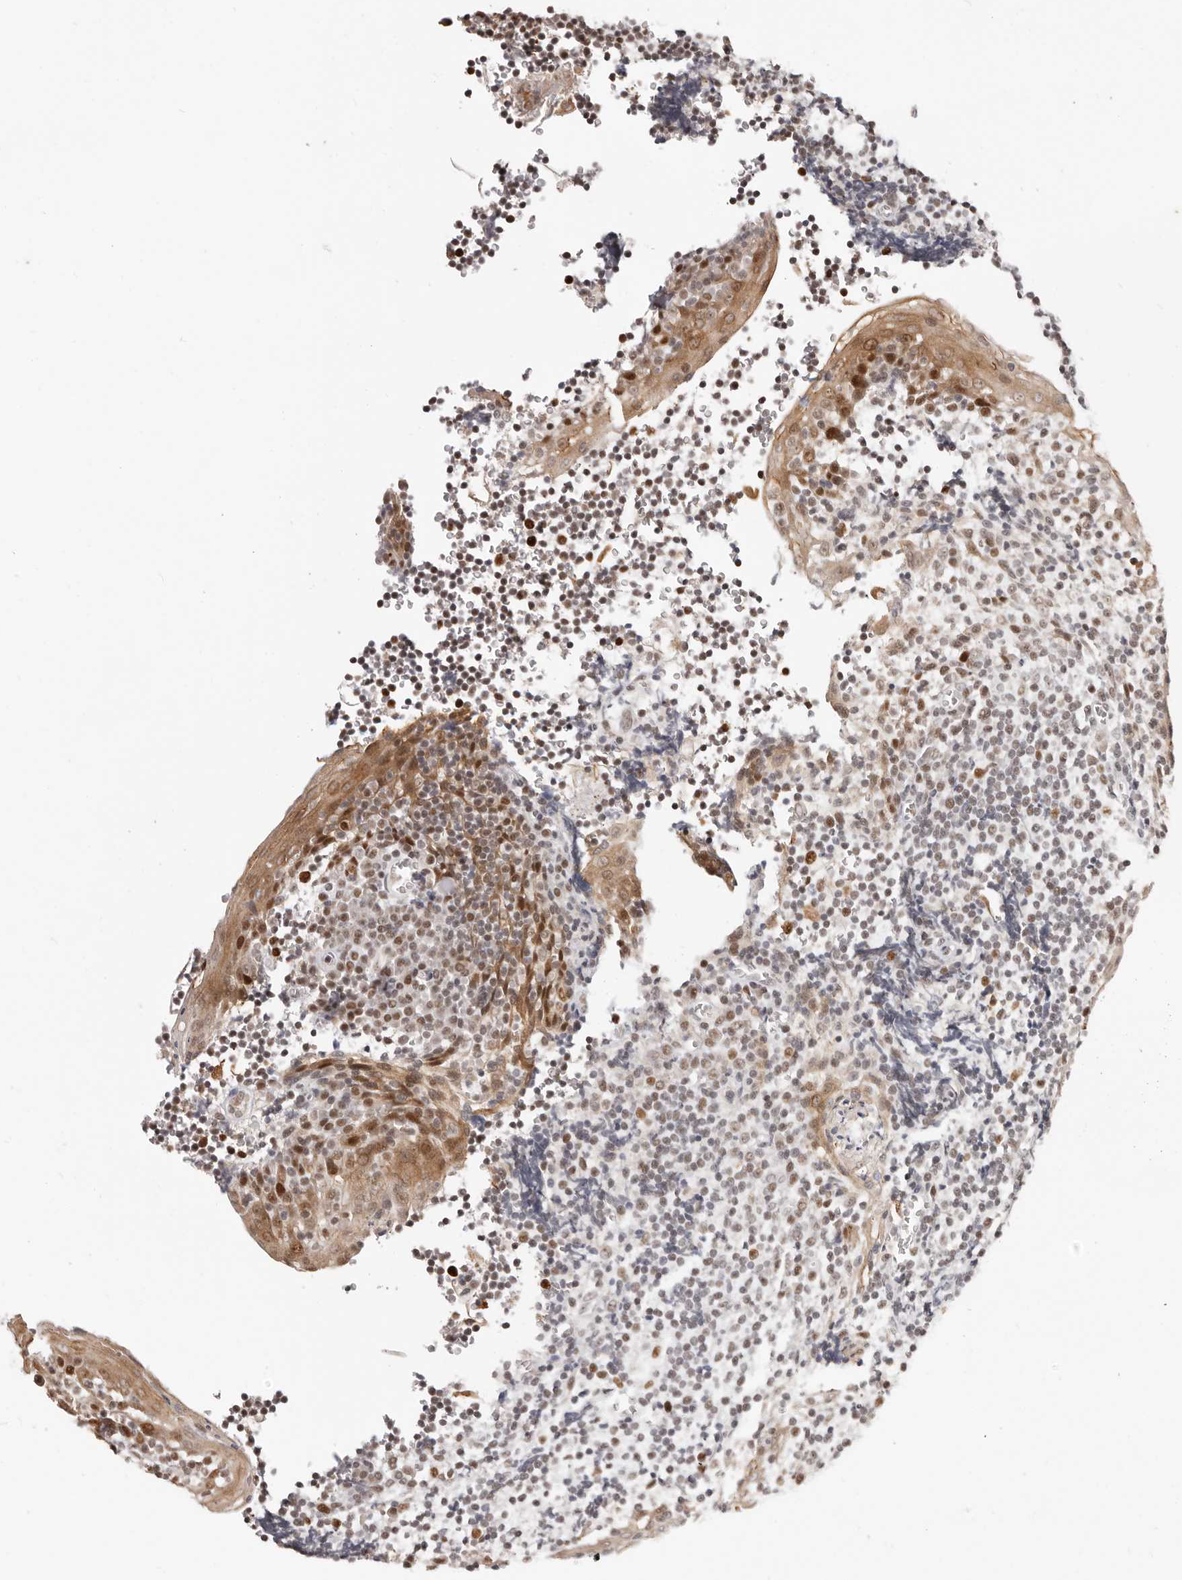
{"staining": {"intensity": "moderate", "quantity": ">75%", "location": "nuclear"}, "tissue": "tonsil", "cell_type": "Germinal center cells", "image_type": "normal", "snomed": [{"axis": "morphology", "description": "Normal tissue, NOS"}, {"axis": "topography", "description": "Tonsil"}], "caption": "About >75% of germinal center cells in normal tonsil show moderate nuclear protein positivity as visualized by brown immunohistochemical staining.", "gene": "RFC2", "patient": {"sex": "male", "age": 27}}